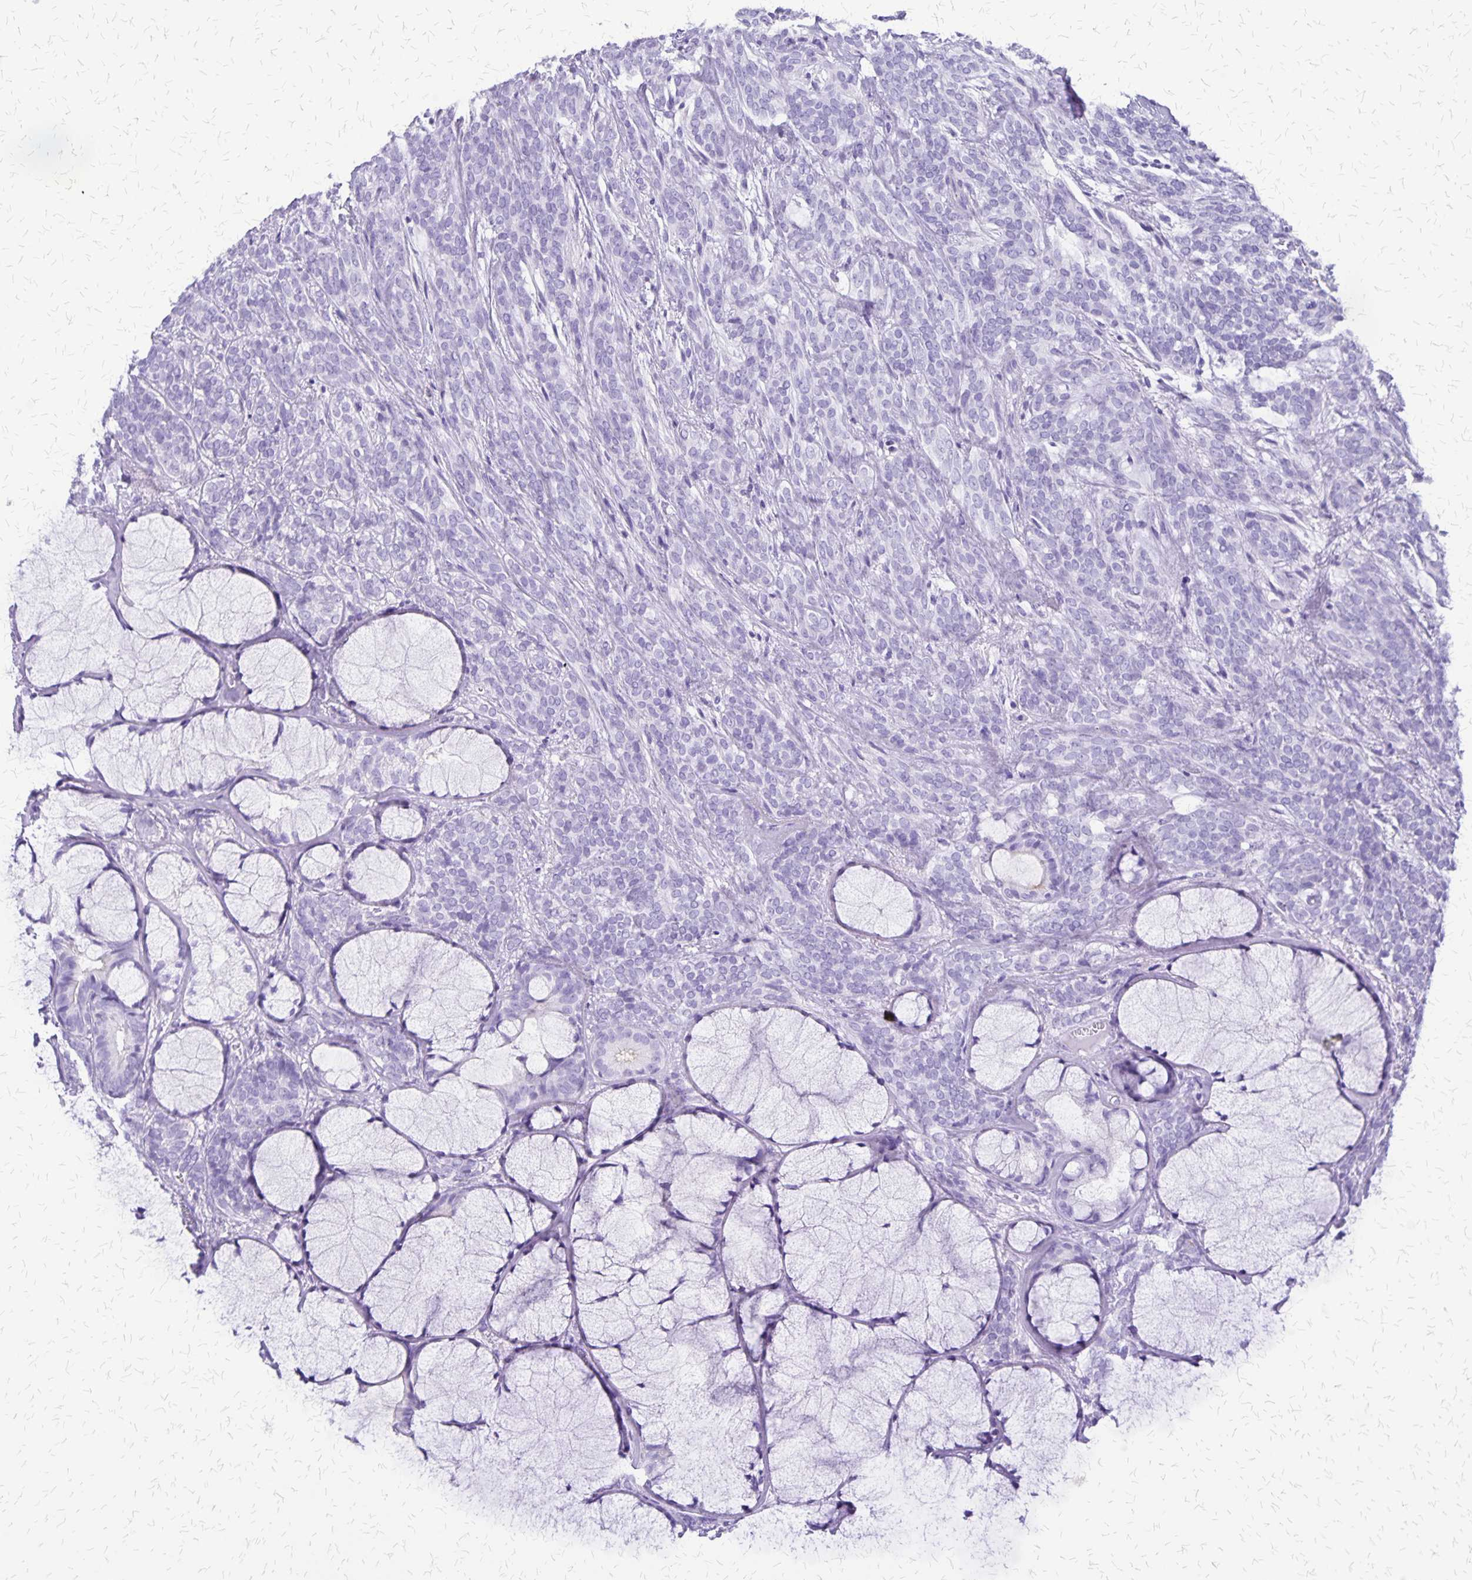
{"staining": {"intensity": "negative", "quantity": "none", "location": "none"}, "tissue": "head and neck cancer", "cell_type": "Tumor cells", "image_type": "cancer", "snomed": [{"axis": "morphology", "description": "Adenocarcinoma, NOS"}, {"axis": "topography", "description": "Head-Neck"}], "caption": "Adenocarcinoma (head and neck) was stained to show a protein in brown. There is no significant expression in tumor cells. Nuclei are stained in blue.", "gene": "SLC13A2", "patient": {"sex": "female", "age": 57}}